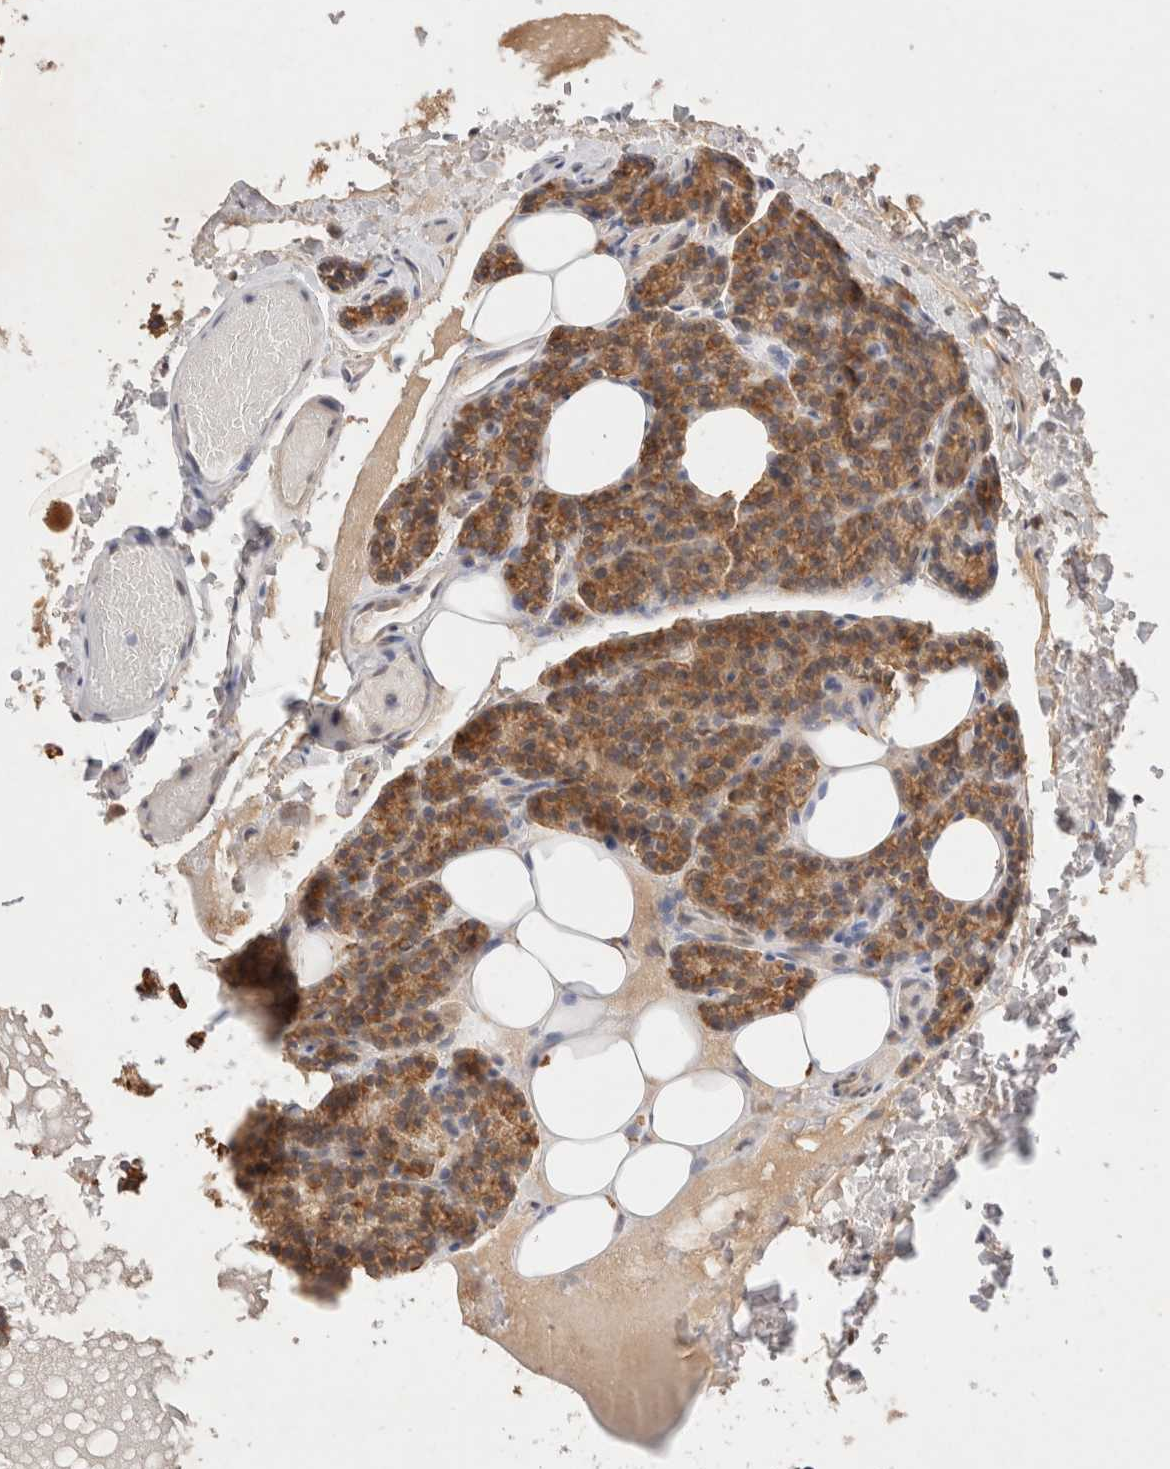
{"staining": {"intensity": "moderate", "quantity": ">75%", "location": "cytoplasmic/membranous"}, "tissue": "parathyroid gland", "cell_type": "Glandular cells", "image_type": "normal", "snomed": [{"axis": "morphology", "description": "Normal tissue, NOS"}, {"axis": "topography", "description": "Parathyroid gland"}], "caption": "Benign parathyroid gland was stained to show a protein in brown. There is medium levels of moderate cytoplasmic/membranous positivity in approximately >75% of glandular cells. The staining was performed using DAB (3,3'-diaminobenzidine), with brown indicating positive protein expression. Nuclei are stained blue with hematoxylin.", "gene": "CARNMT1", "patient": {"sex": "female", "age": 85}}